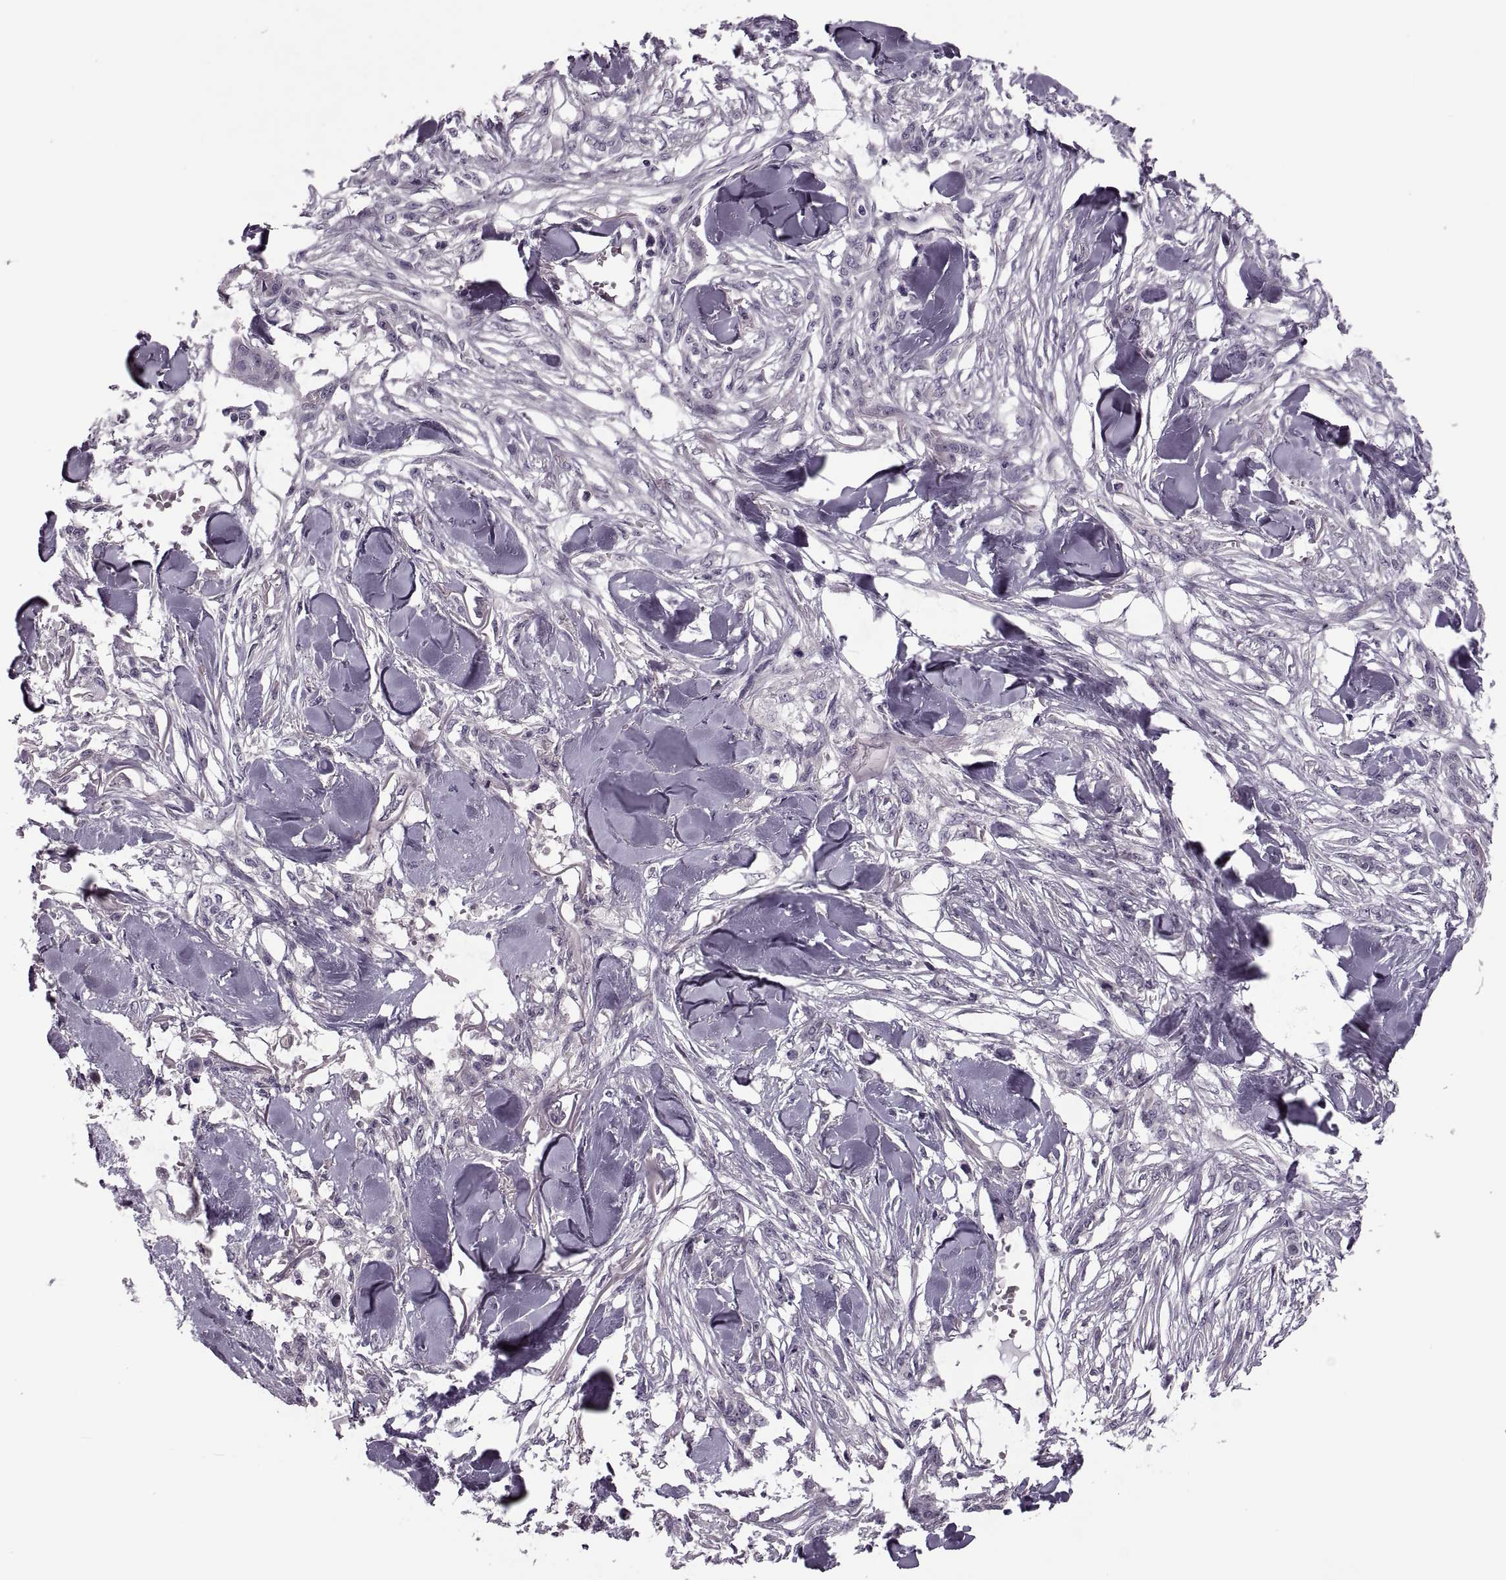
{"staining": {"intensity": "negative", "quantity": "none", "location": "none"}, "tissue": "skin cancer", "cell_type": "Tumor cells", "image_type": "cancer", "snomed": [{"axis": "morphology", "description": "Squamous cell carcinoma, NOS"}, {"axis": "topography", "description": "Skin"}], "caption": "Tumor cells are negative for brown protein staining in skin cancer.", "gene": "PRSS54", "patient": {"sex": "female", "age": 59}}